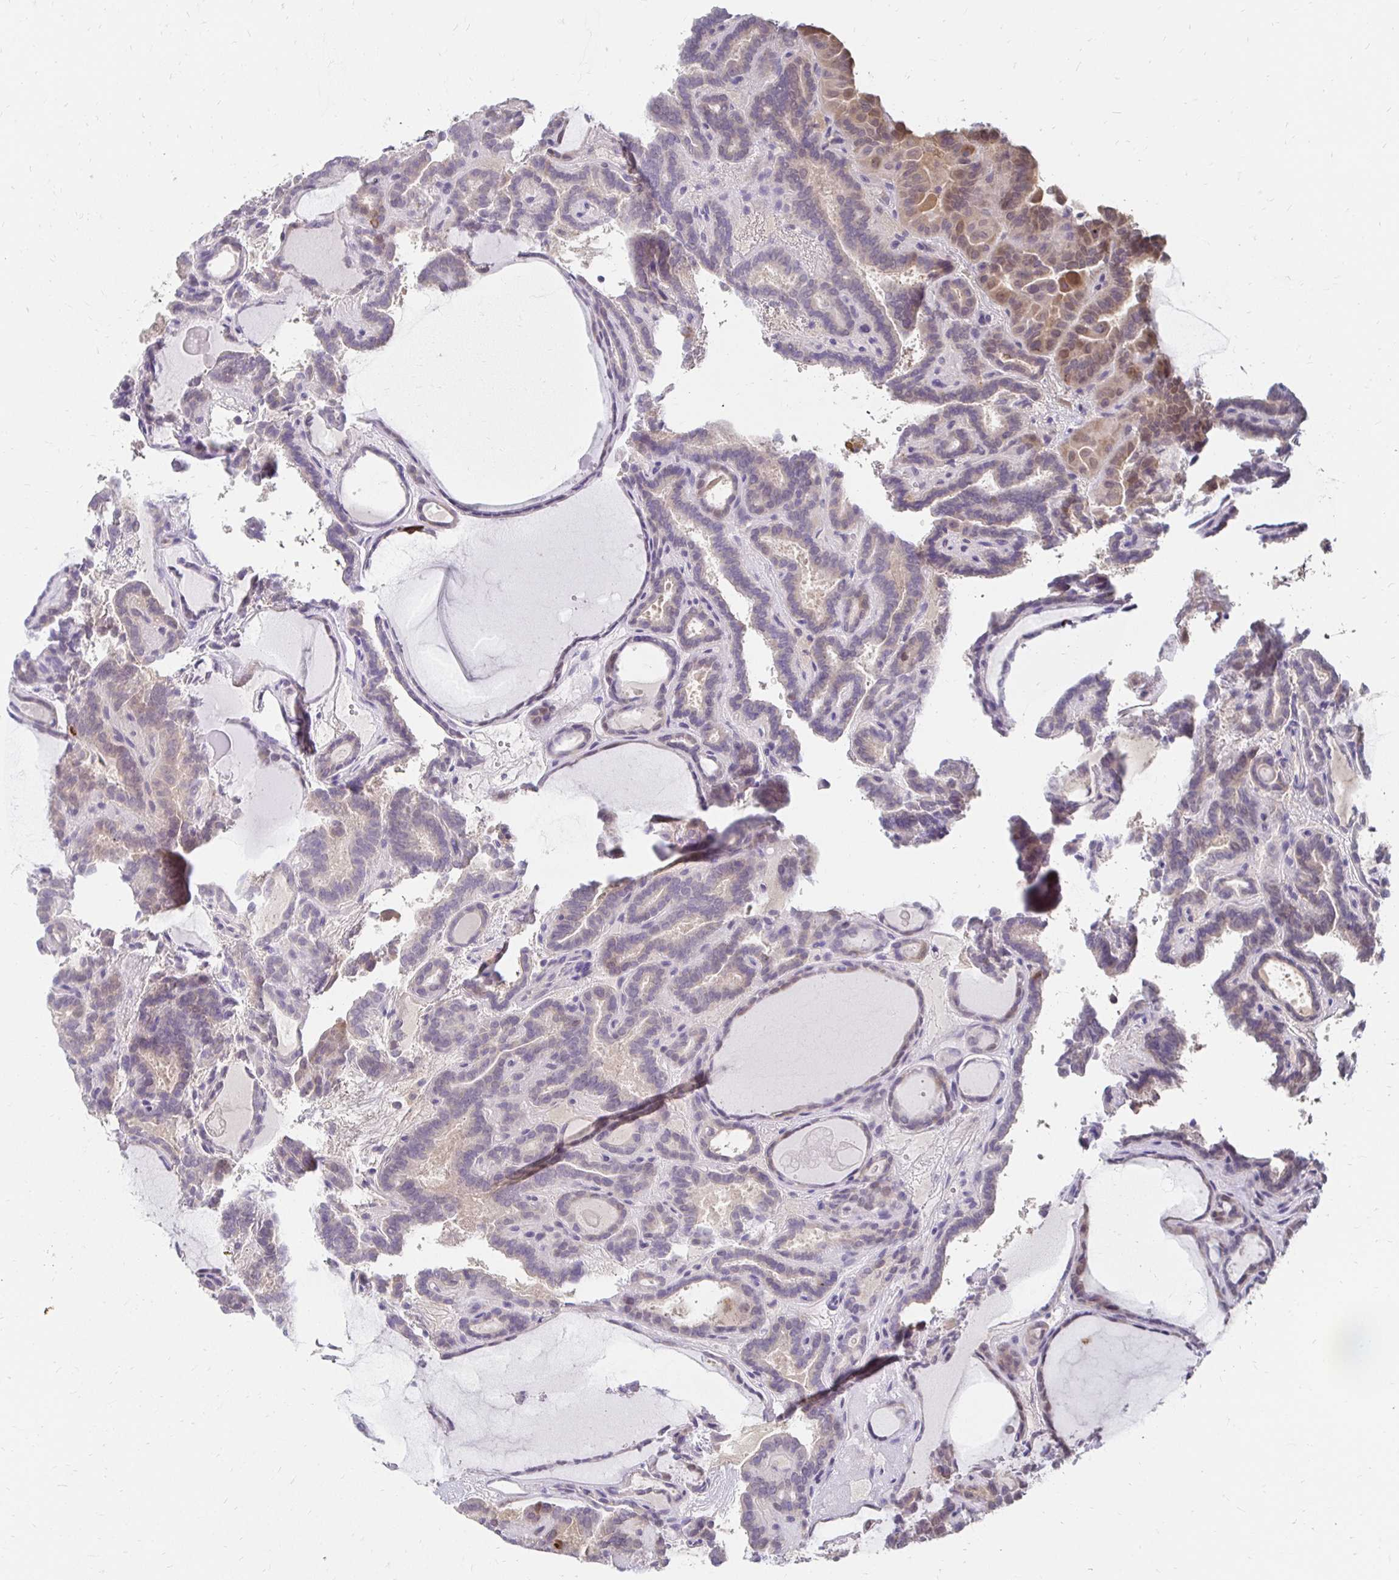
{"staining": {"intensity": "negative", "quantity": "none", "location": "none"}, "tissue": "thyroid cancer", "cell_type": "Tumor cells", "image_type": "cancer", "snomed": [{"axis": "morphology", "description": "Papillary adenocarcinoma, NOS"}, {"axis": "topography", "description": "Thyroid gland"}], "caption": "High magnification brightfield microscopy of thyroid papillary adenocarcinoma stained with DAB (3,3'-diaminobenzidine) (brown) and counterstained with hematoxylin (blue): tumor cells show no significant staining. (DAB immunohistochemistry visualized using brightfield microscopy, high magnification).", "gene": "PADI2", "patient": {"sex": "female", "age": 46}}